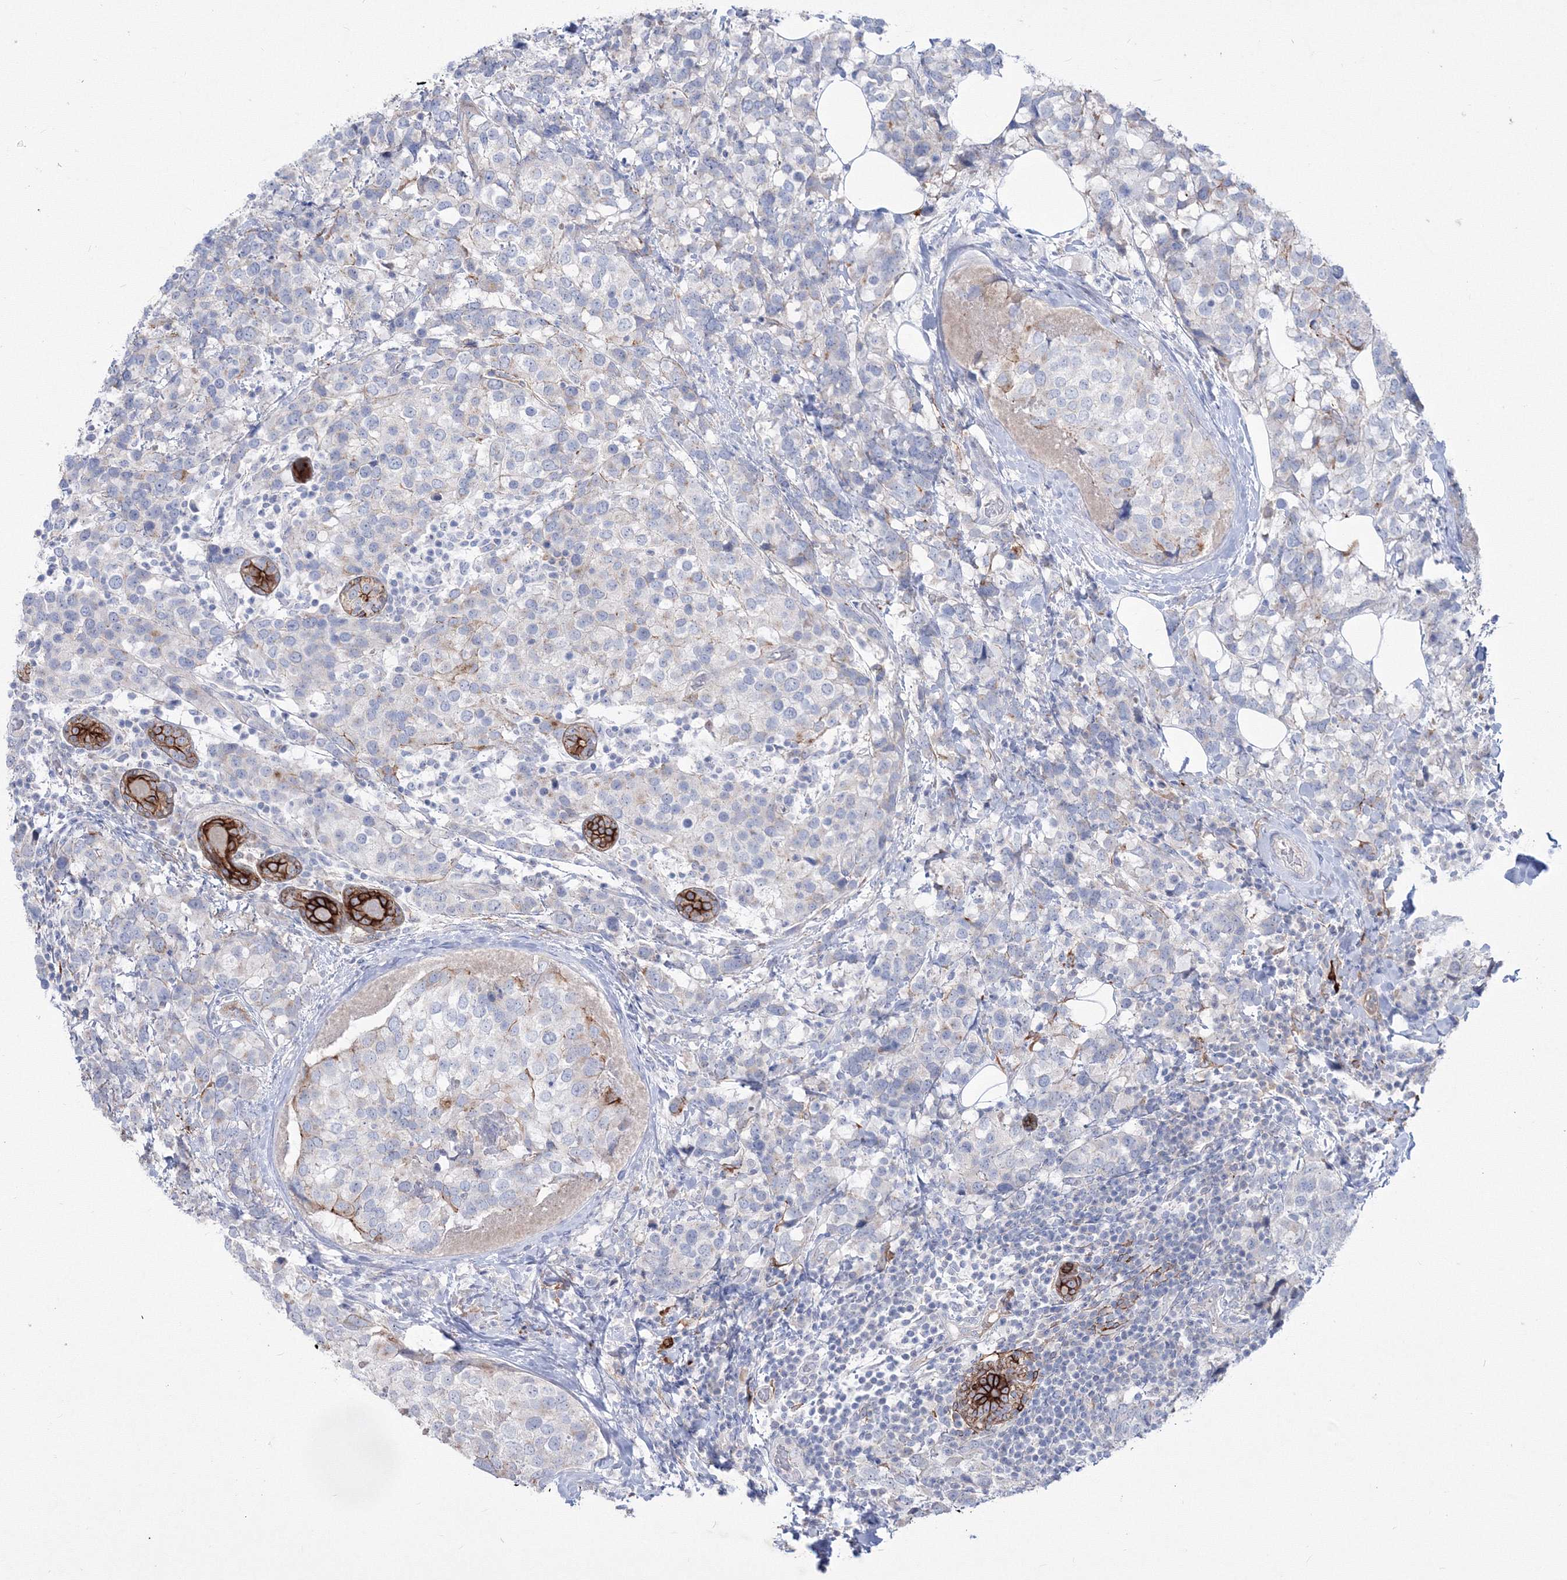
{"staining": {"intensity": "weak", "quantity": "<25%", "location": "cytoplasmic/membranous"}, "tissue": "breast cancer", "cell_type": "Tumor cells", "image_type": "cancer", "snomed": [{"axis": "morphology", "description": "Lobular carcinoma"}, {"axis": "topography", "description": "Breast"}], "caption": "This is an IHC micrograph of human breast cancer. There is no staining in tumor cells.", "gene": "TMEM139", "patient": {"sex": "female", "age": 59}}